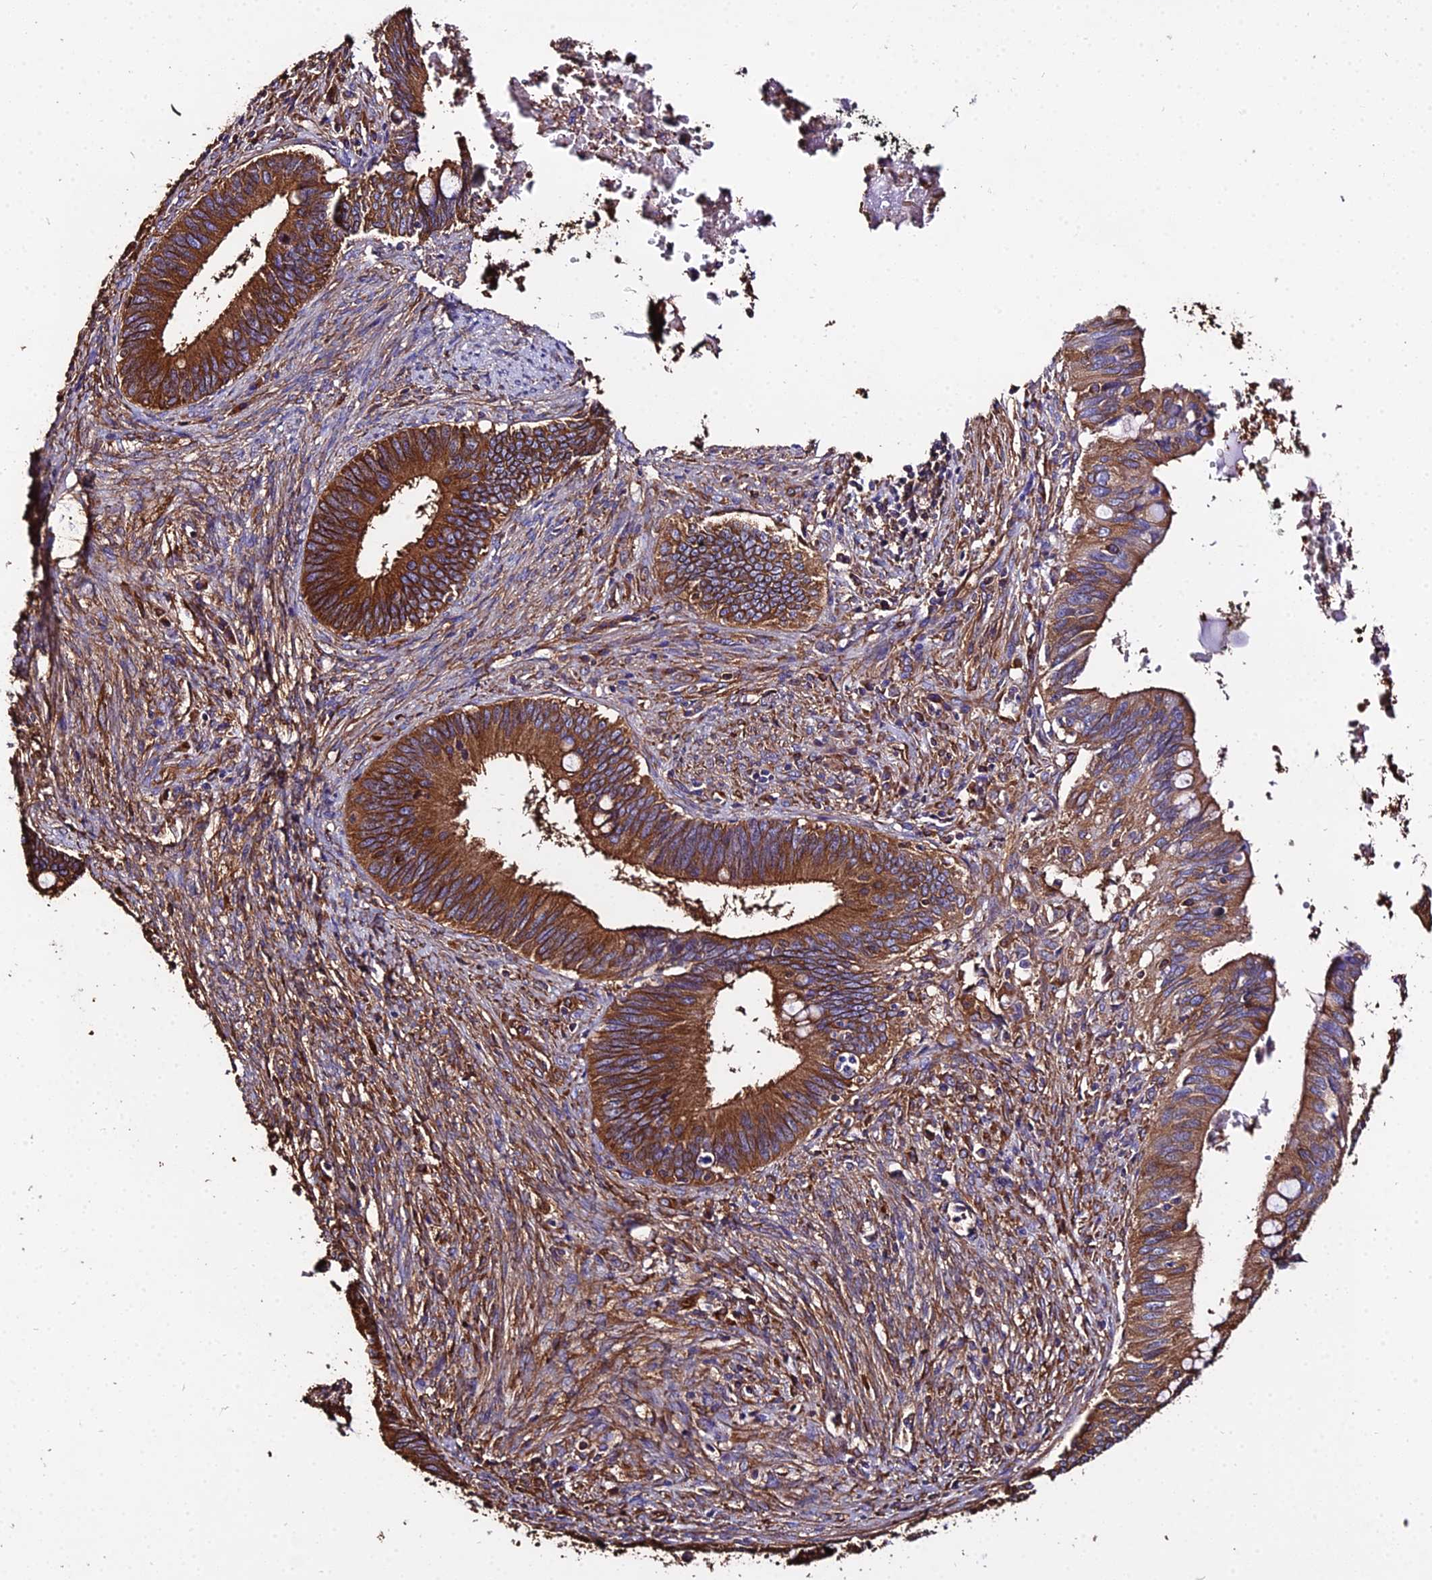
{"staining": {"intensity": "strong", "quantity": ">75%", "location": "cytoplasmic/membranous"}, "tissue": "cervical cancer", "cell_type": "Tumor cells", "image_type": "cancer", "snomed": [{"axis": "morphology", "description": "Adenocarcinoma, NOS"}, {"axis": "topography", "description": "Cervix"}], "caption": "Immunohistochemistry photomicrograph of neoplastic tissue: human adenocarcinoma (cervical) stained using IHC demonstrates high levels of strong protein expression localized specifically in the cytoplasmic/membranous of tumor cells, appearing as a cytoplasmic/membranous brown color.", "gene": "TUBA3D", "patient": {"sex": "female", "age": 42}}